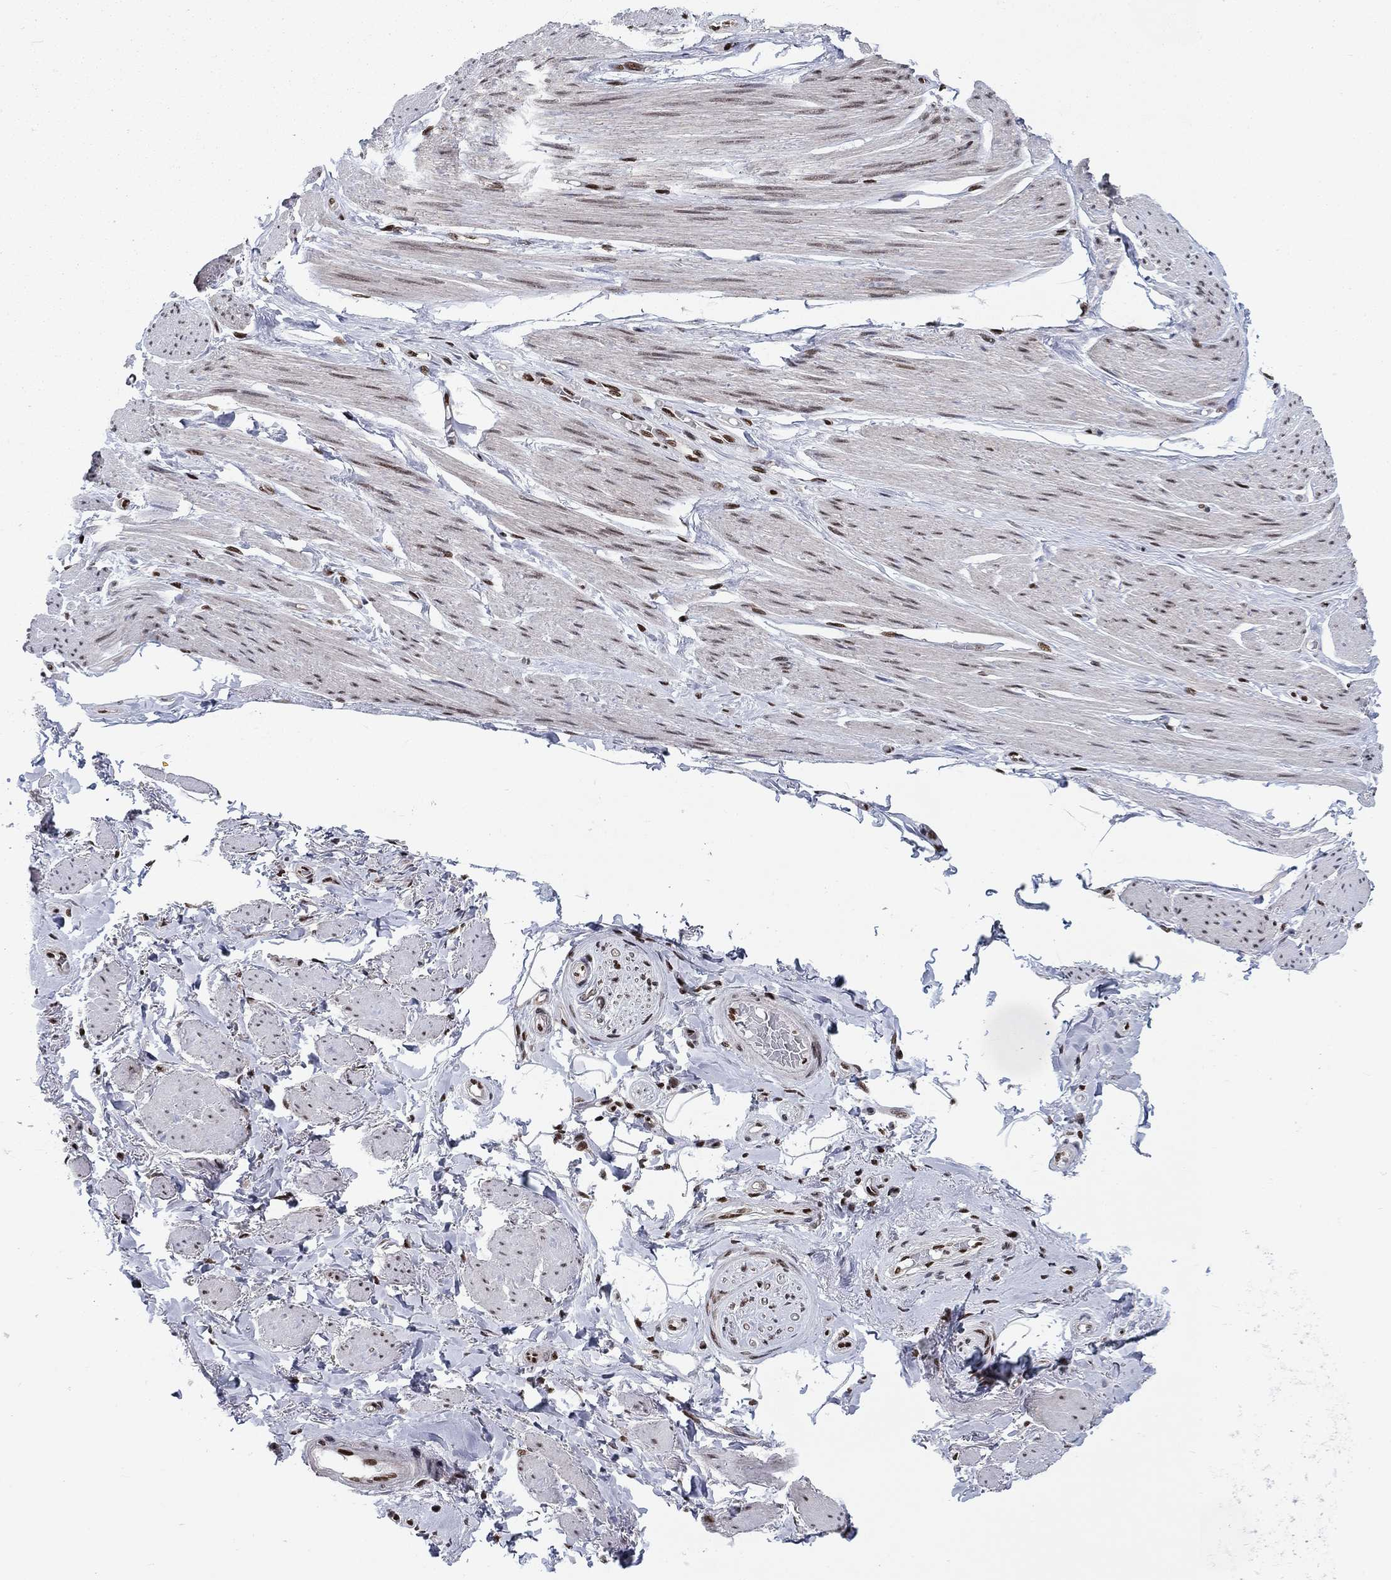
{"staining": {"intensity": "negative", "quantity": "none", "location": "none"}, "tissue": "adipose tissue", "cell_type": "Adipocytes", "image_type": "normal", "snomed": [{"axis": "morphology", "description": "Normal tissue, NOS"}, {"axis": "topography", "description": "Skeletal muscle"}, {"axis": "topography", "description": "Anal"}, {"axis": "topography", "description": "Peripheral nerve tissue"}], "caption": "There is no significant positivity in adipocytes of adipose tissue. Brightfield microscopy of immunohistochemistry stained with DAB (brown) and hematoxylin (blue), captured at high magnification.", "gene": "RPRD1B", "patient": {"sex": "male", "age": 53}}